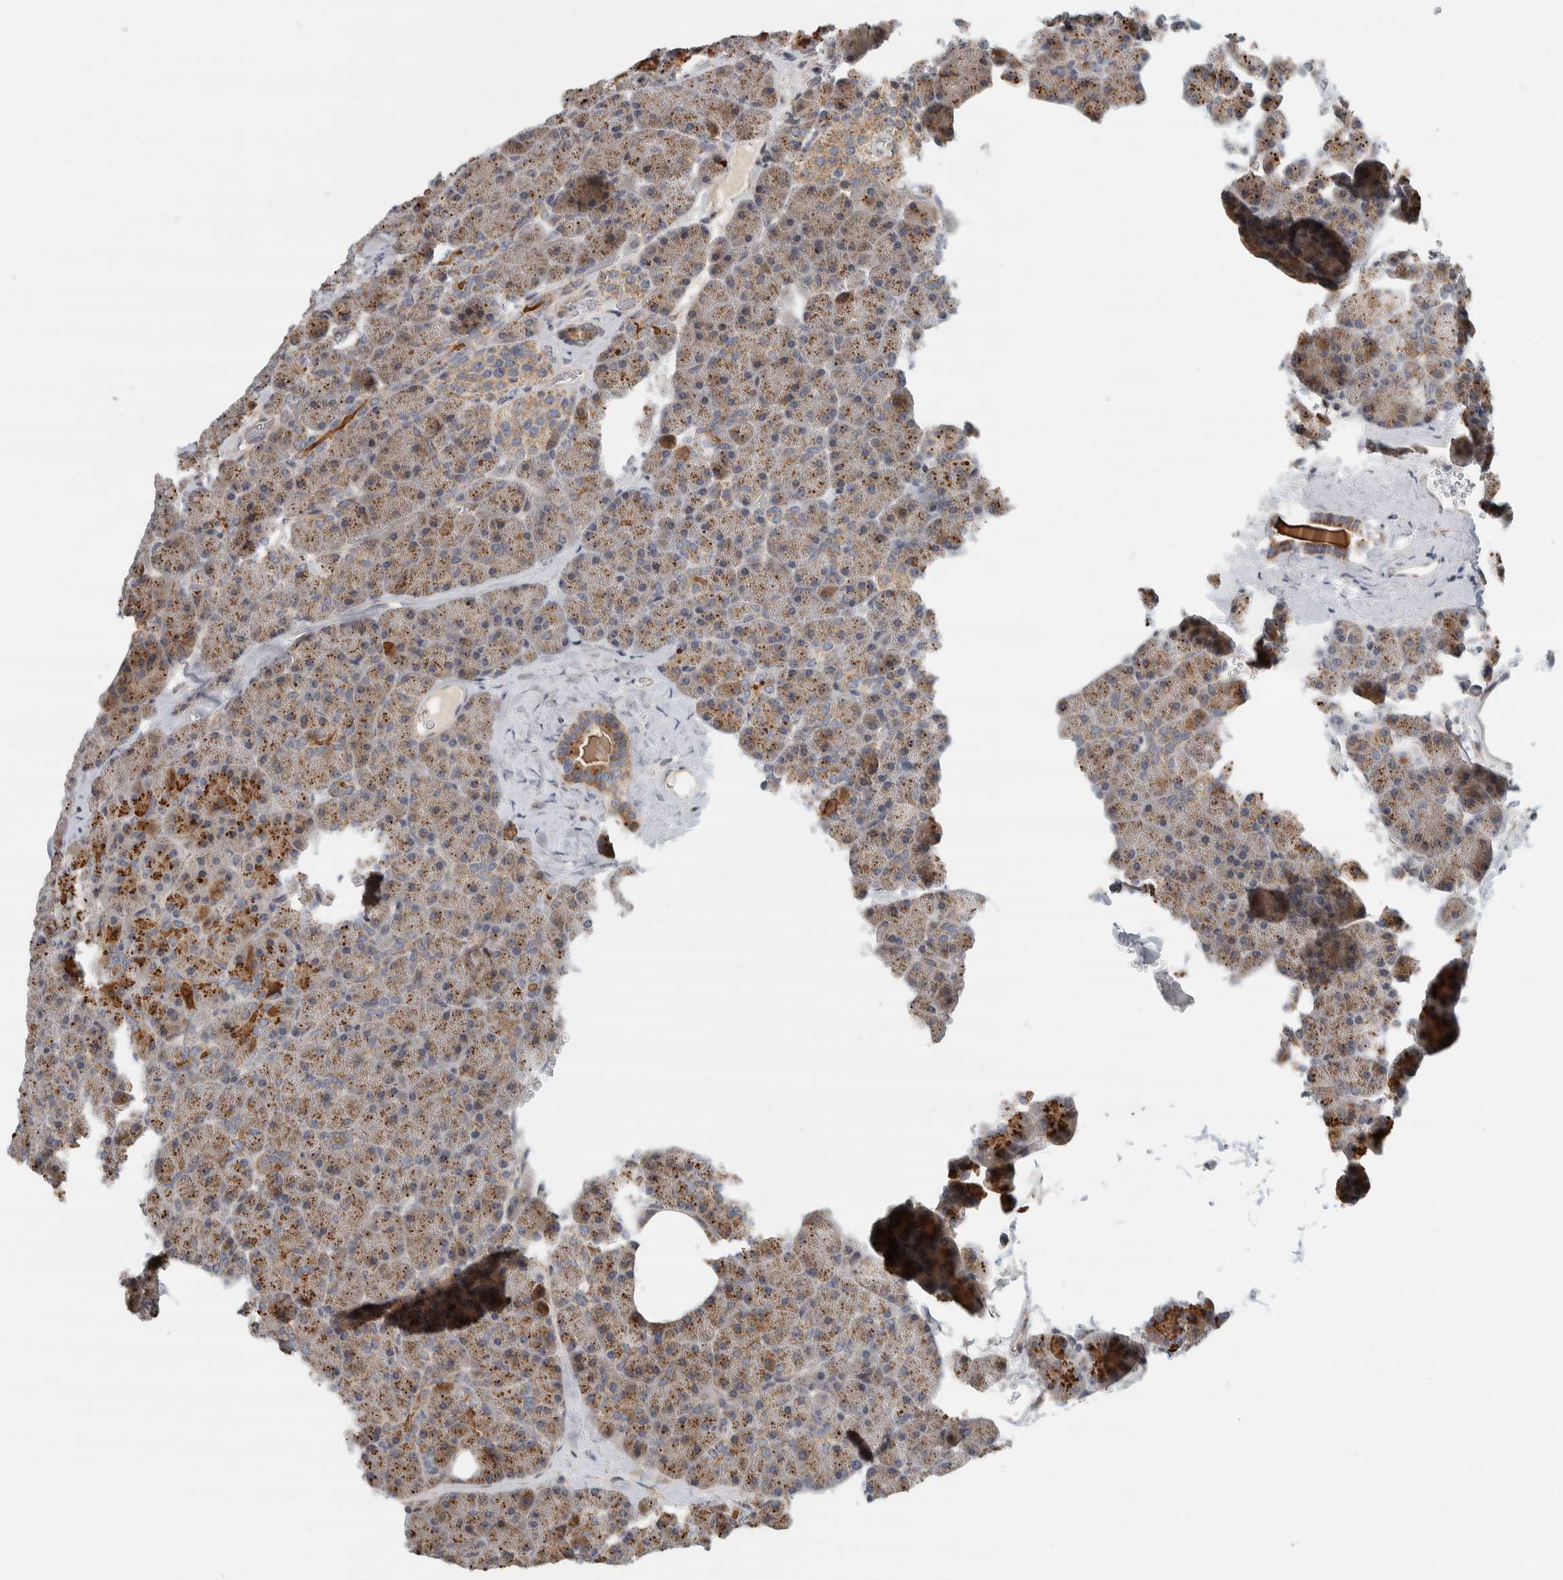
{"staining": {"intensity": "moderate", "quantity": ">75%", "location": "cytoplasmic/membranous"}, "tissue": "pancreas", "cell_type": "Exocrine glandular cells", "image_type": "normal", "snomed": [{"axis": "morphology", "description": "Normal tissue, NOS"}, {"axis": "morphology", "description": "Carcinoid, malignant, NOS"}, {"axis": "topography", "description": "Pancreas"}], "caption": "The histopathology image displays staining of normal pancreas, revealing moderate cytoplasmic/membranous protein positivity (brown color) within exocrine glandular cells.", "gene": "AFP", "patient": {"sex": "female", "age": 35}}